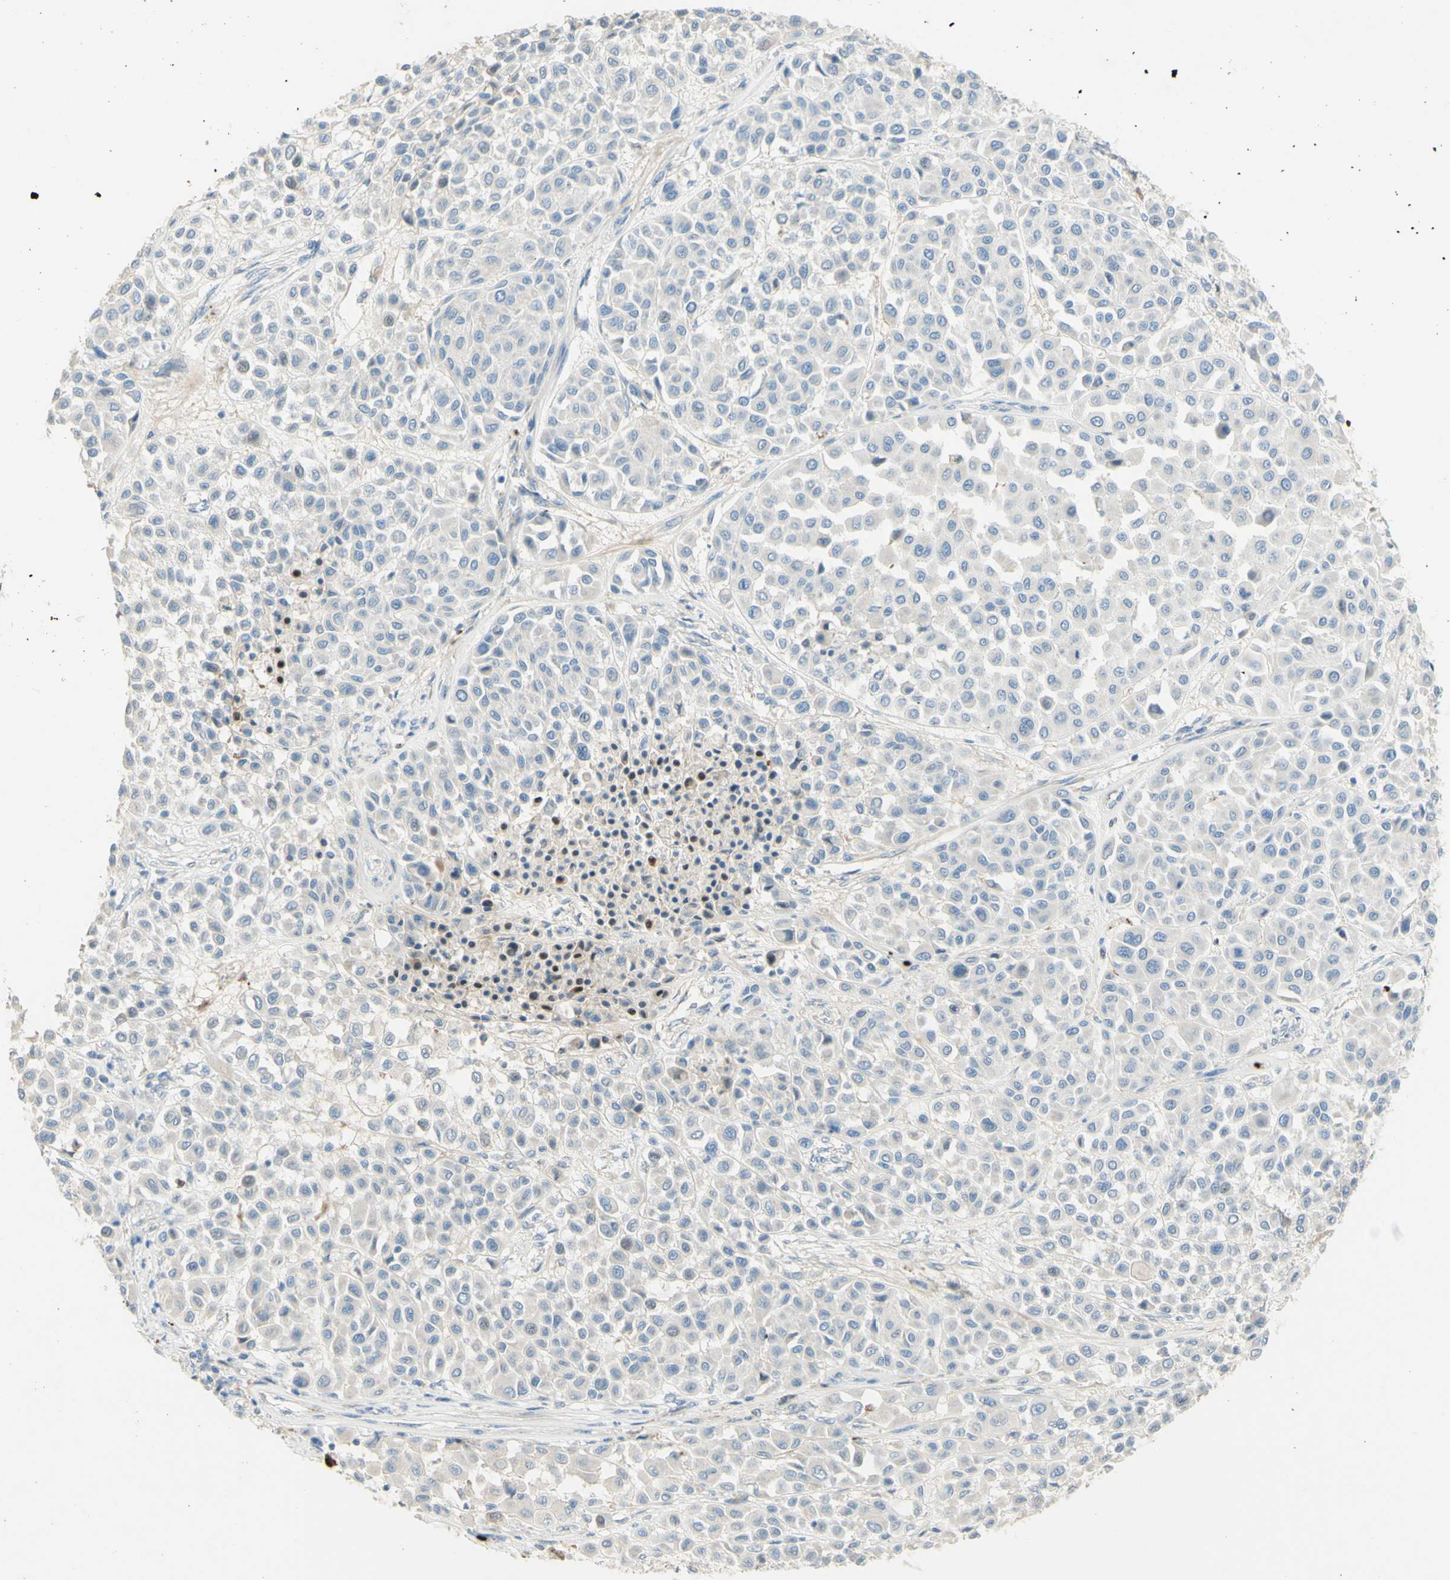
{"staining": {"intensity": "negative", "quantity": "none", "location": "none"}, "tissue": "melanoma", "cell_type": "Tumor cells", "image_type": "cancer", "snomed": [{"axis": "morphology", "description": "Malignant melanoma, Metastatic site"}, {"axis": "topography", "description": "Soft tissue"}], "caption": "DAB immunohistochemical staining of human malignant melanoma (metastatic site) reveals no significant staining in tumor cells.", "gene": "GAN", "patient": {"sex": "male", "age": 41}}